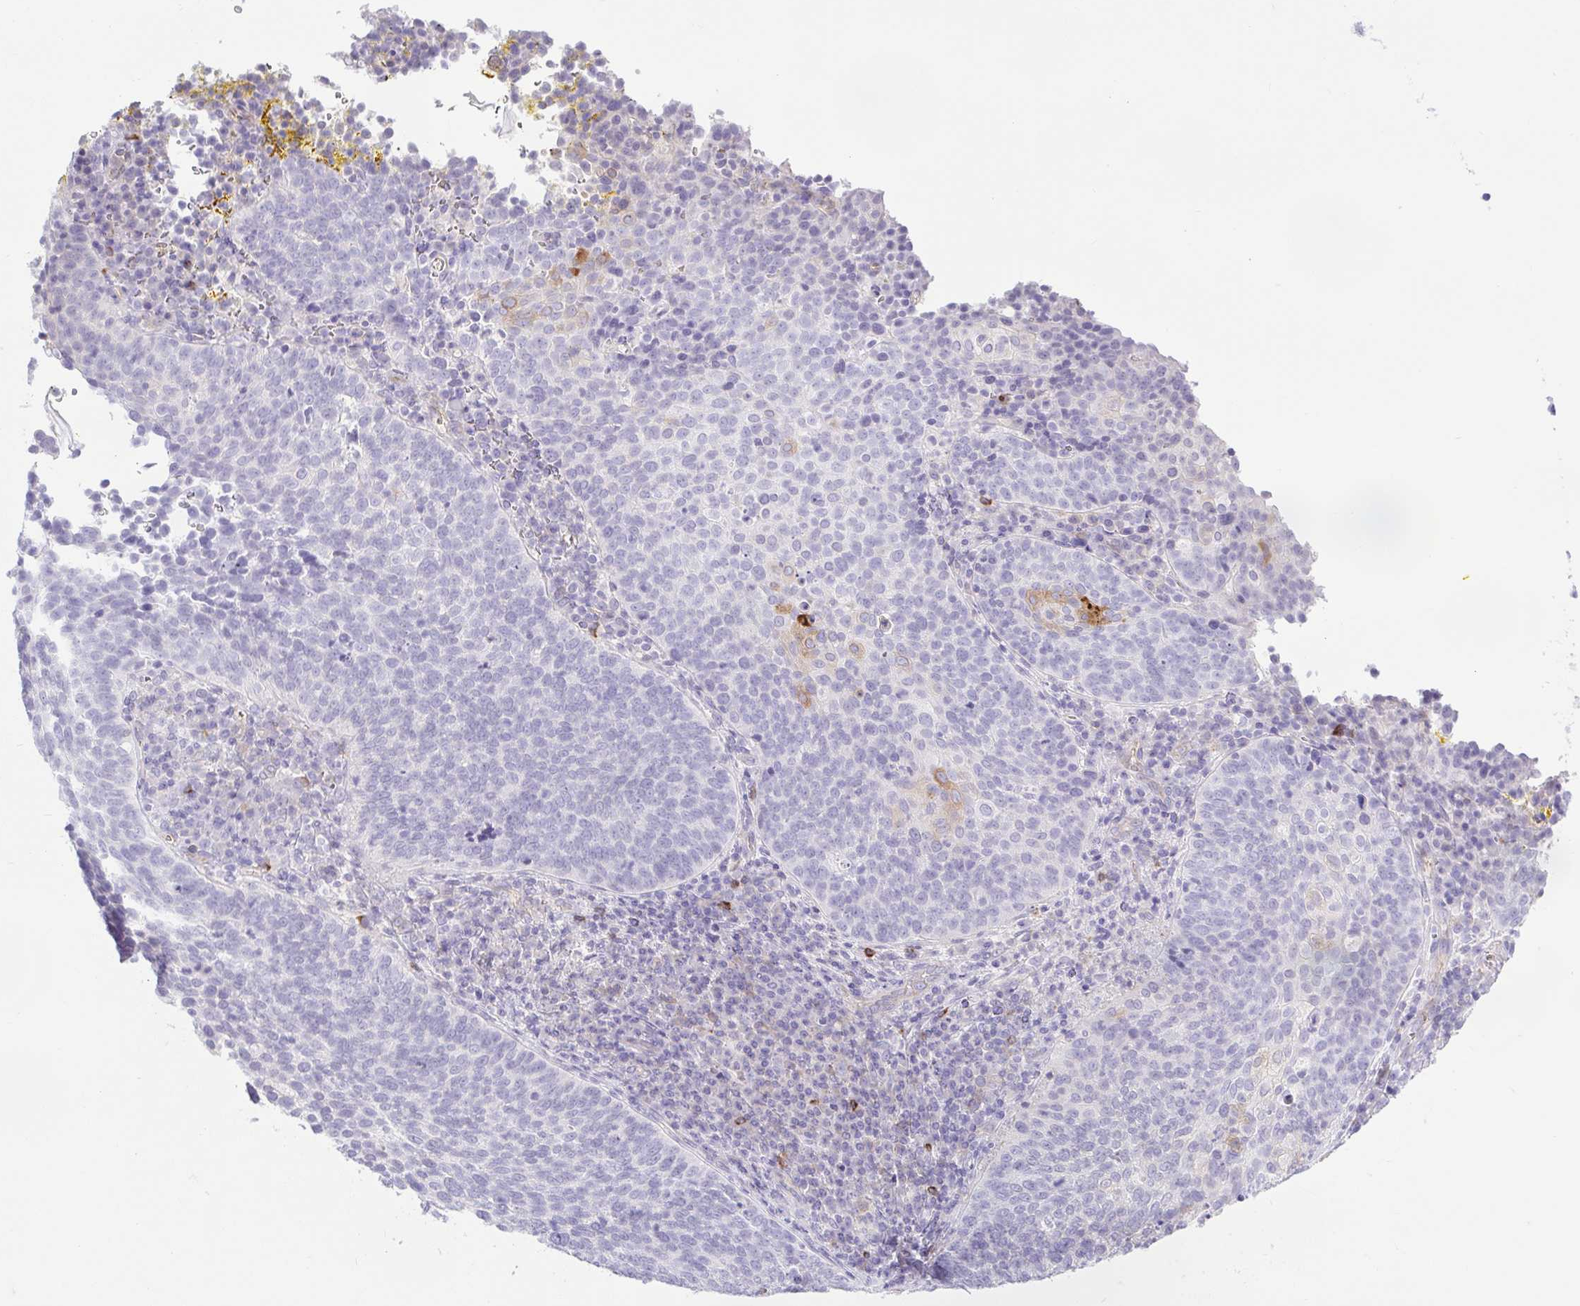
{"staining": {"intensity": "moderate", "quantity": "<25%", "location": "cytoplasmic/membranous"}, "tissue": "cervical cancer", "cell_type": "Tumor cells", "image_type": "cancer", "snomed": [{"axis": "morphology", "description": "Squamous cell carcinoma, NOS"}, {"axis": "topography", "description": "Cervix"}], "caption": "This histopathology image exhibits immunohistochemistry (IHC) staining of human cervical cancer (squamous cell carcinoma), with low moderate cytoplasmic/membranous expression in approximately <25% of tumor cells.", "gene": "BCAS1", "patient": {"sex": "female", "age": 34}}